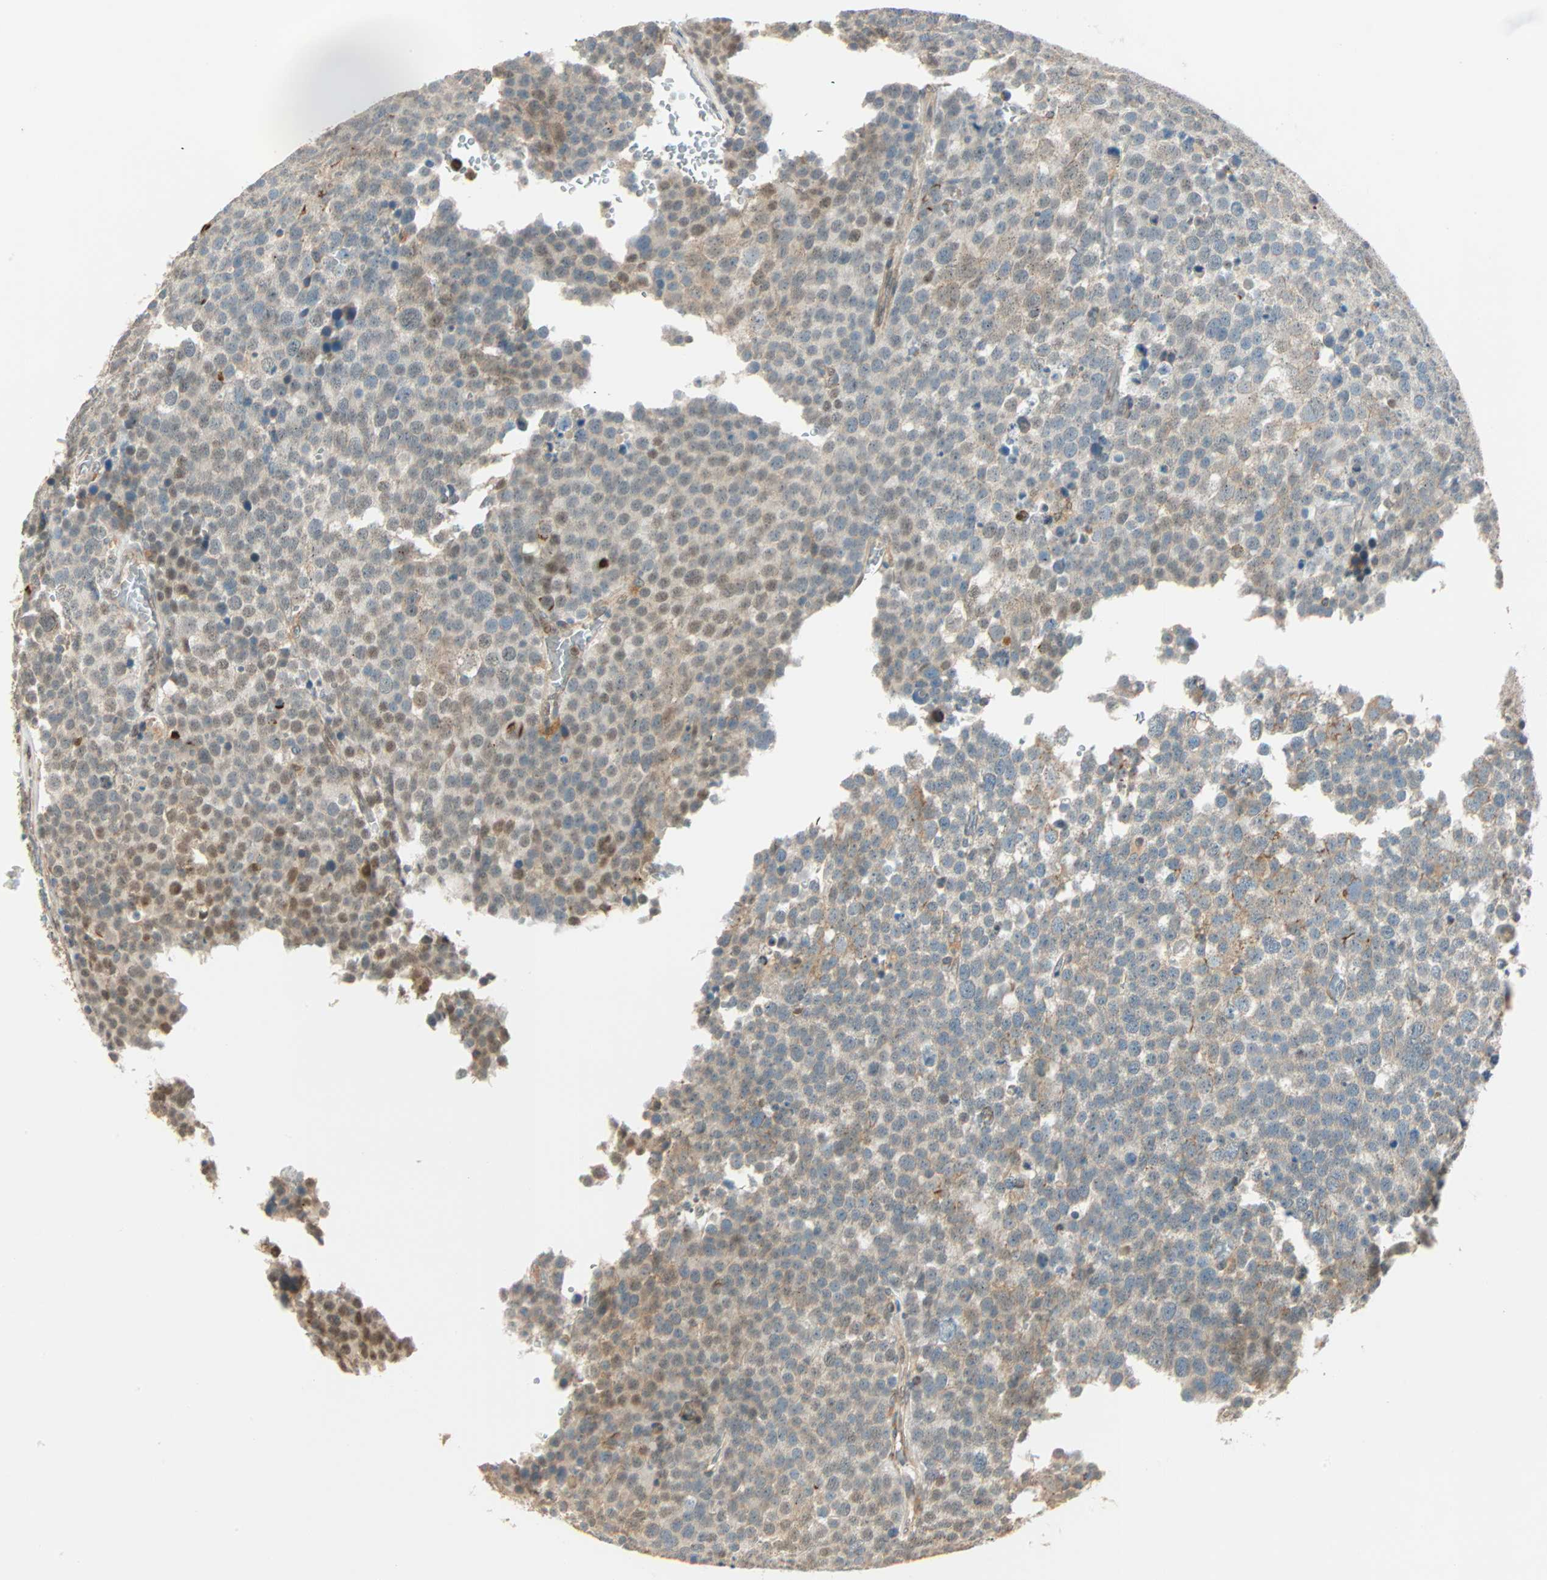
{"staining": {"intensity": "moderate", "quantity": ">75%", "location": "cytoplasmic/membranous"}, "tissue": "testis cancer", "cell_type": "Tumor cells", "image_type": "cancer", "snomed": [{"axis": "morphology", "description": "Seminoma, NOS"}, {"axis": "topography", "description": "Testis"}], "caption": "This photomicrograph reveals IHC staining of testis cancer, with medium moderate cytoplasmic/membranous staining in approximately >75% of tumor cells.", "gene": "PNPLA6", "patient": {"sex": "male", "age": 71}}